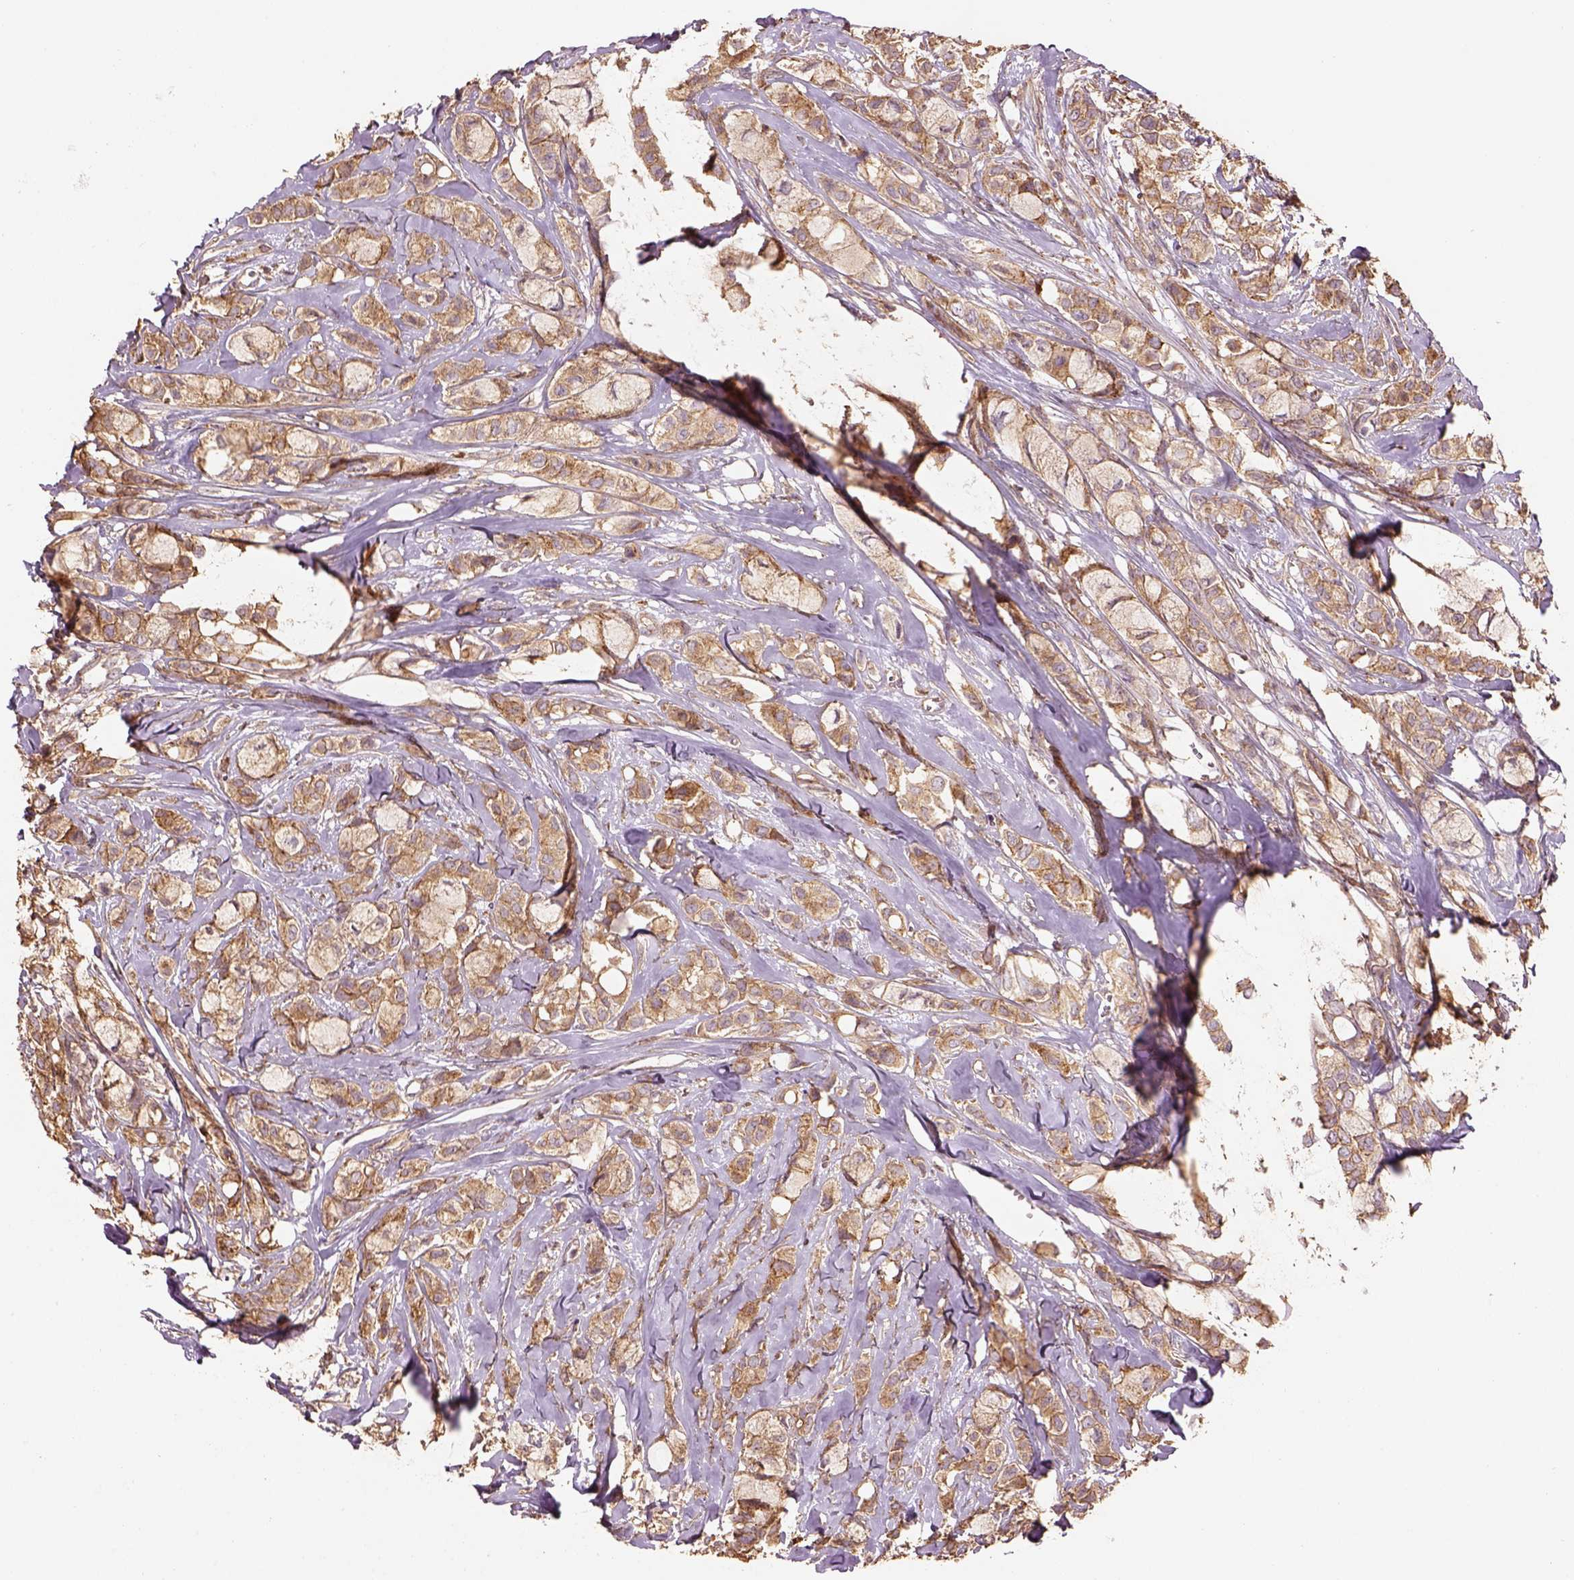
{"staining": {"intensity": "moderate", "quantity": ">75%", "location": "cytoplasmic/membranous"}, "tissue": "breast cancer", "cell_type": "Tumor cells", "image_type": "cancer", "snomed": [{"axis": "morphology", "description": "Duct carcinoma"}, {"axis": "topography", "description": "Breast"}], "caption": "Breast cancer (infiltrating ductal carcinoma) tissue displays moderate cytoplasmic/membranous staining in about >75% of tumor cells, visualized by immunohistochemistry.", "gene": "AP1B1", "patient": {"sex": "female", "age": 85}}